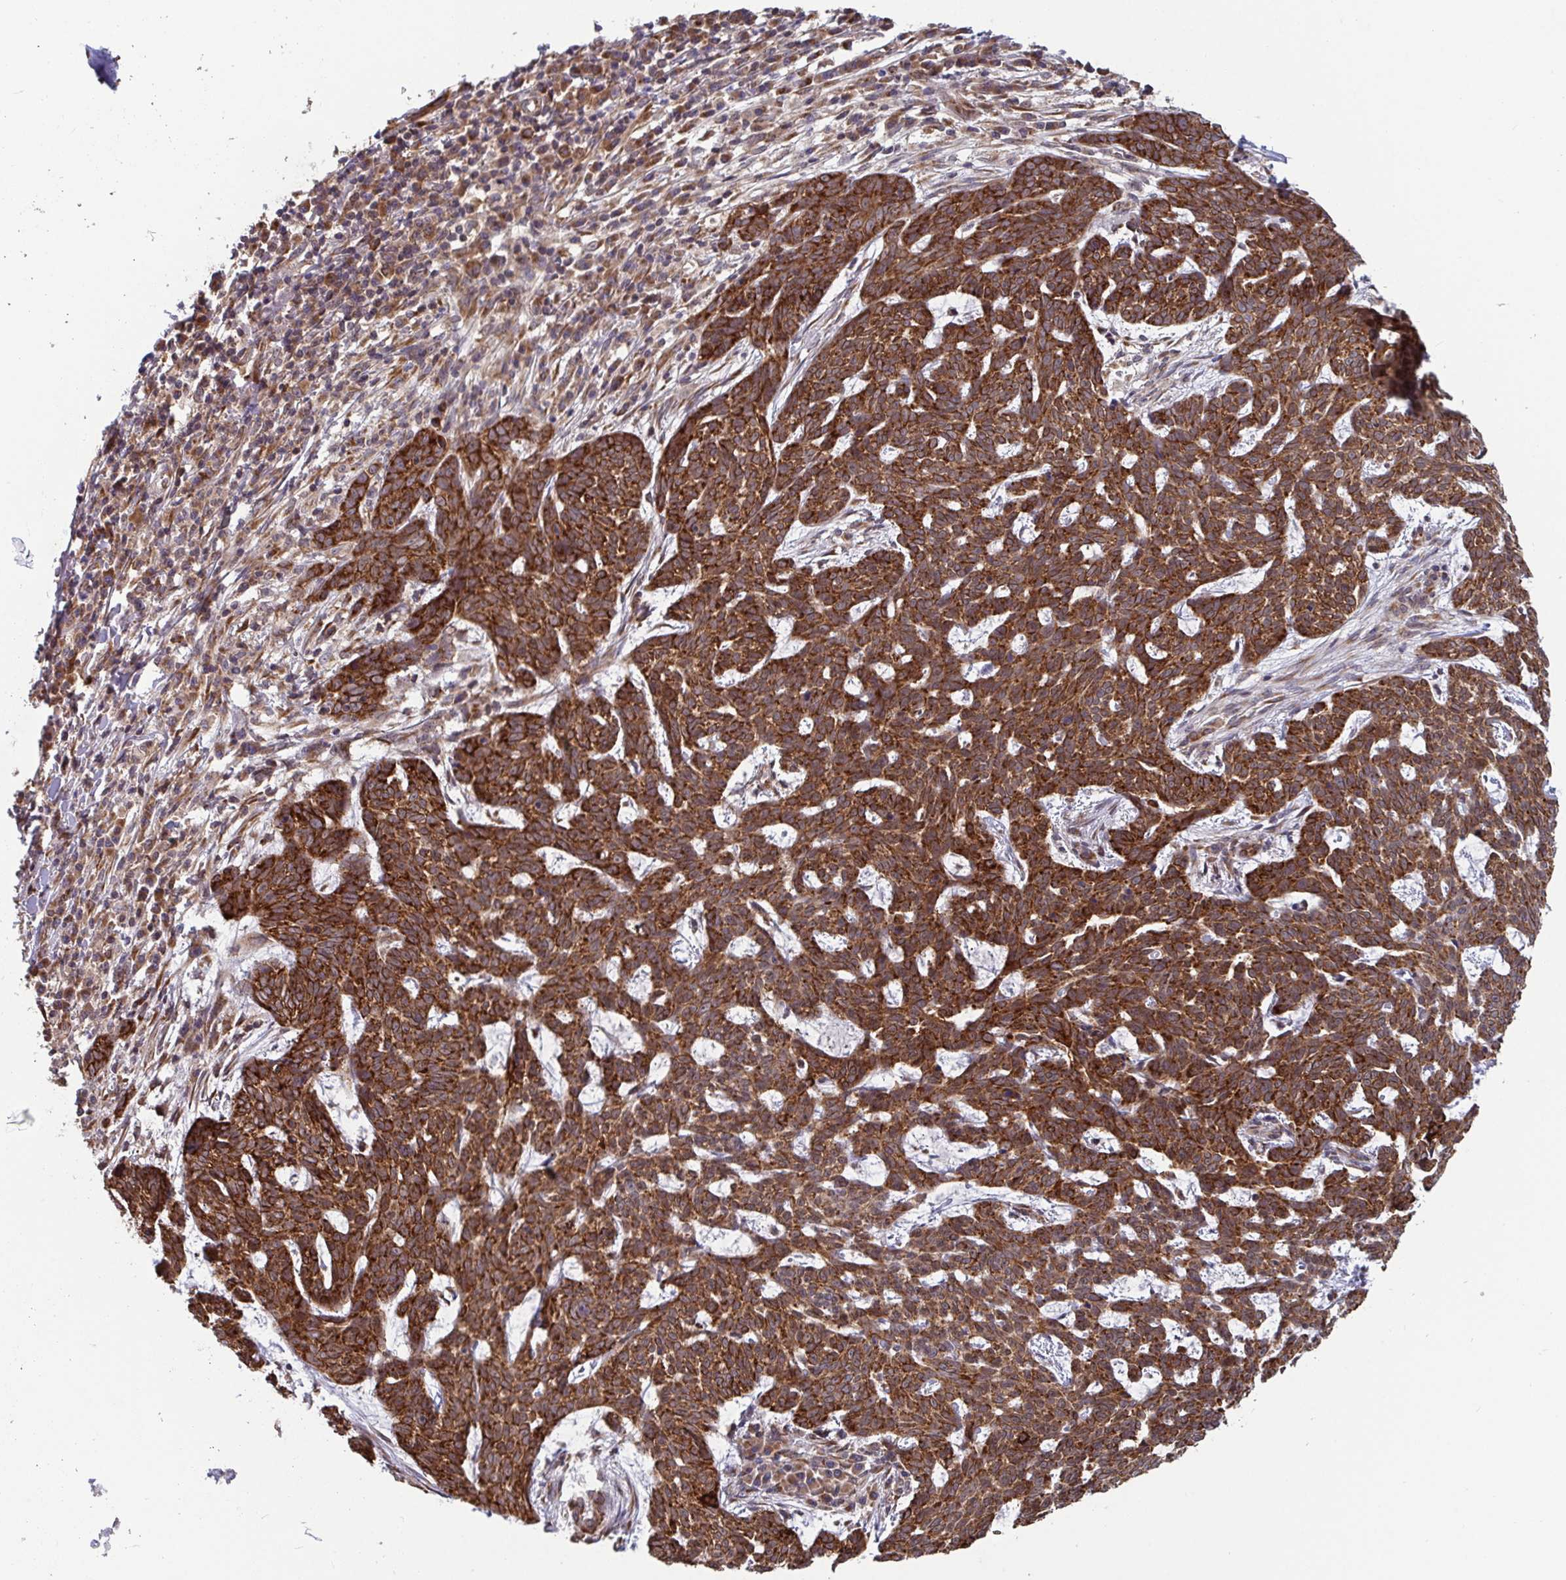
{"staining": {"intensity": "strong", "quantity": ">75%", "location": "cytoplasmic/membranous"}, "tissue": "skin cancer", "cell_type": "Tumor cells", "image_type": "cancer", "snomed": [{"axis": "morphology", "description": "Basal cell carcinoma"}, {"axis": "topography", "description": "Skin"}], "caption": "High-power microscopy captured an IHC image of skin basal cell carcinoma, revealing strong cytoplasmic/membranous positivity in about >75% of tumor cells. (DAB (3,3'-diaminobenzidine) IHC with brightfield microscopy, high magnification).", "gene": "ATP5MJ", "patient": {"sex": "female", "age": 93}}